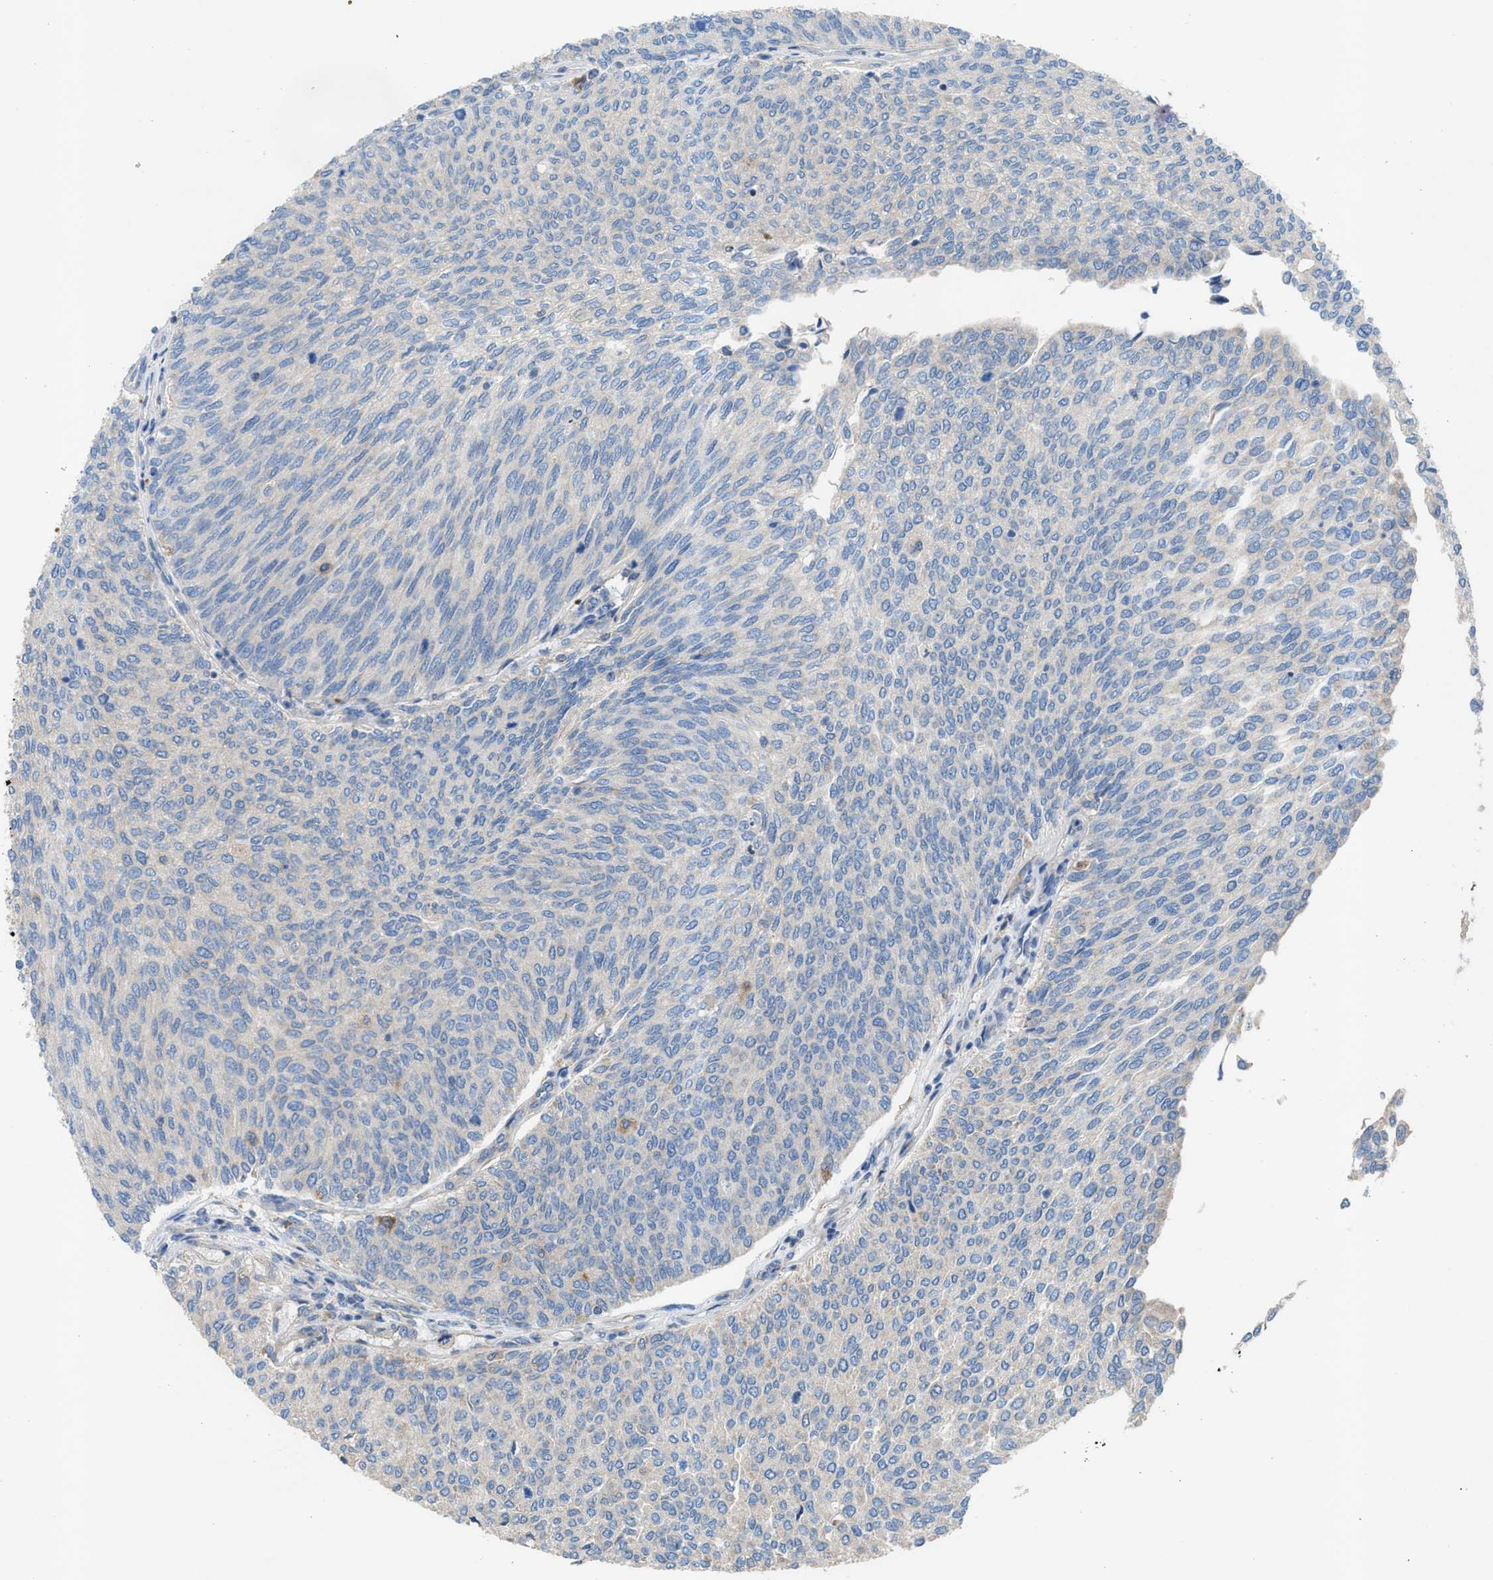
{"staining": {"intensity": "negative", "quantity": "none", "location": "none"}, "tissue": "urothelial cancer", "cell_type": "Tumor cells", "image_type": "cancer", "snomed": [{"axis": "morphology", "description": "Urothelial carcinoma, Low grade"}, {"axis": "topography", "description": "Urinary bladder"}], "caption": "Immunohistochemistry (IHC) of human low-grade urothelial carcinoma displays no positivity in tumor cells.", "gene": "AOAH", "patient": {"sex": "female", "age": 79}}